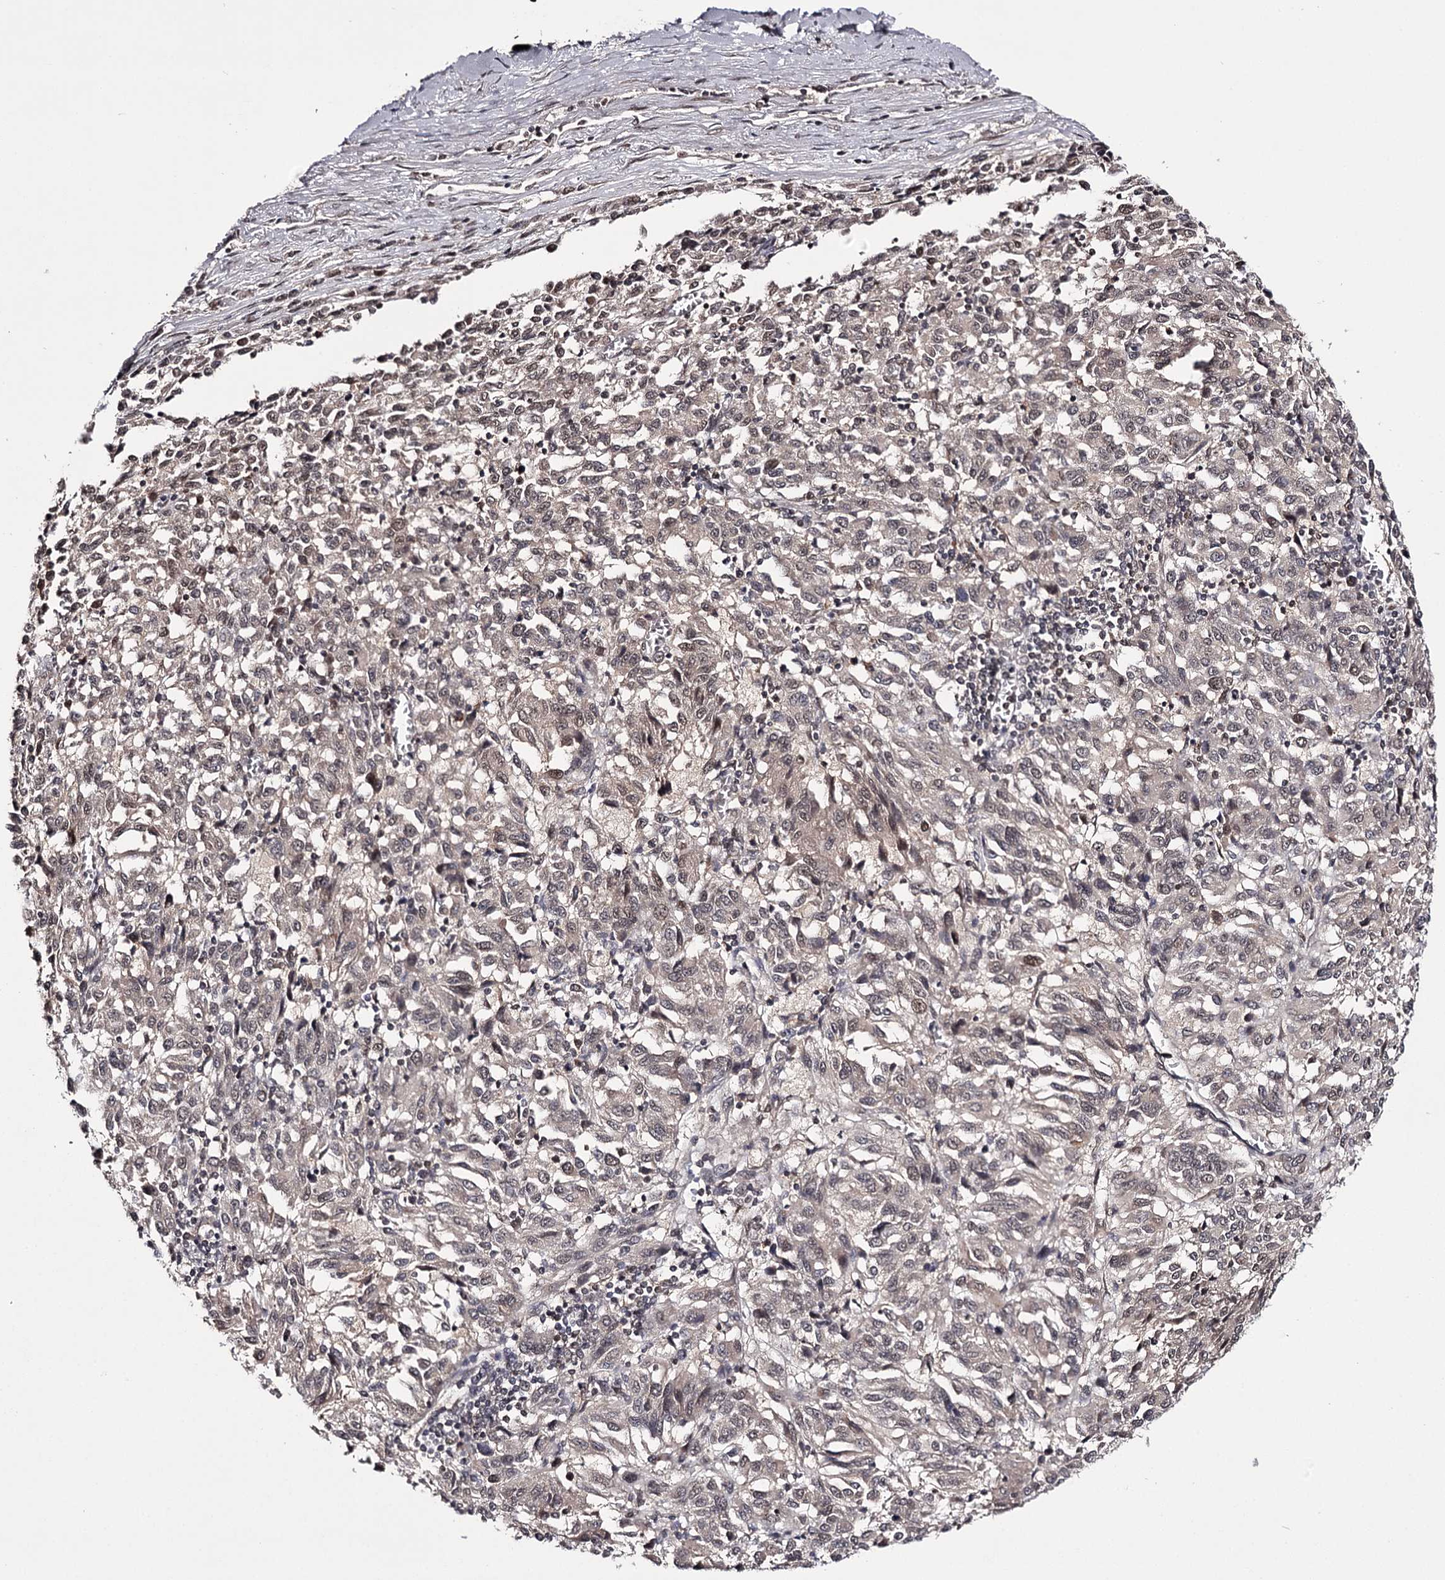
{"staining": {"intensity": "weak", "quantity": "25%-75%", "location": "cytoplasmic/membranous,nuclear"}, "tissue": "melanoma", "cell_type": "Tumor cells", "image_type": "cancer", "snomed": [{"axis": "morphology", "description": "Malignant melanoma, Metastatic site"}, {"axis": "topography", "description": "Lung"}], "caption": "The photomicrograph displays immunohistochemical staining of malignant melanoma (metastatic site). There is weak cytoplasmic/membranous and nuclear positivity is seen in approximately 25%-75% of tumor cells. Nuclei are stained in blue.", "gene": "TTC33", "patient": {"sex": "male", "age": 64}}